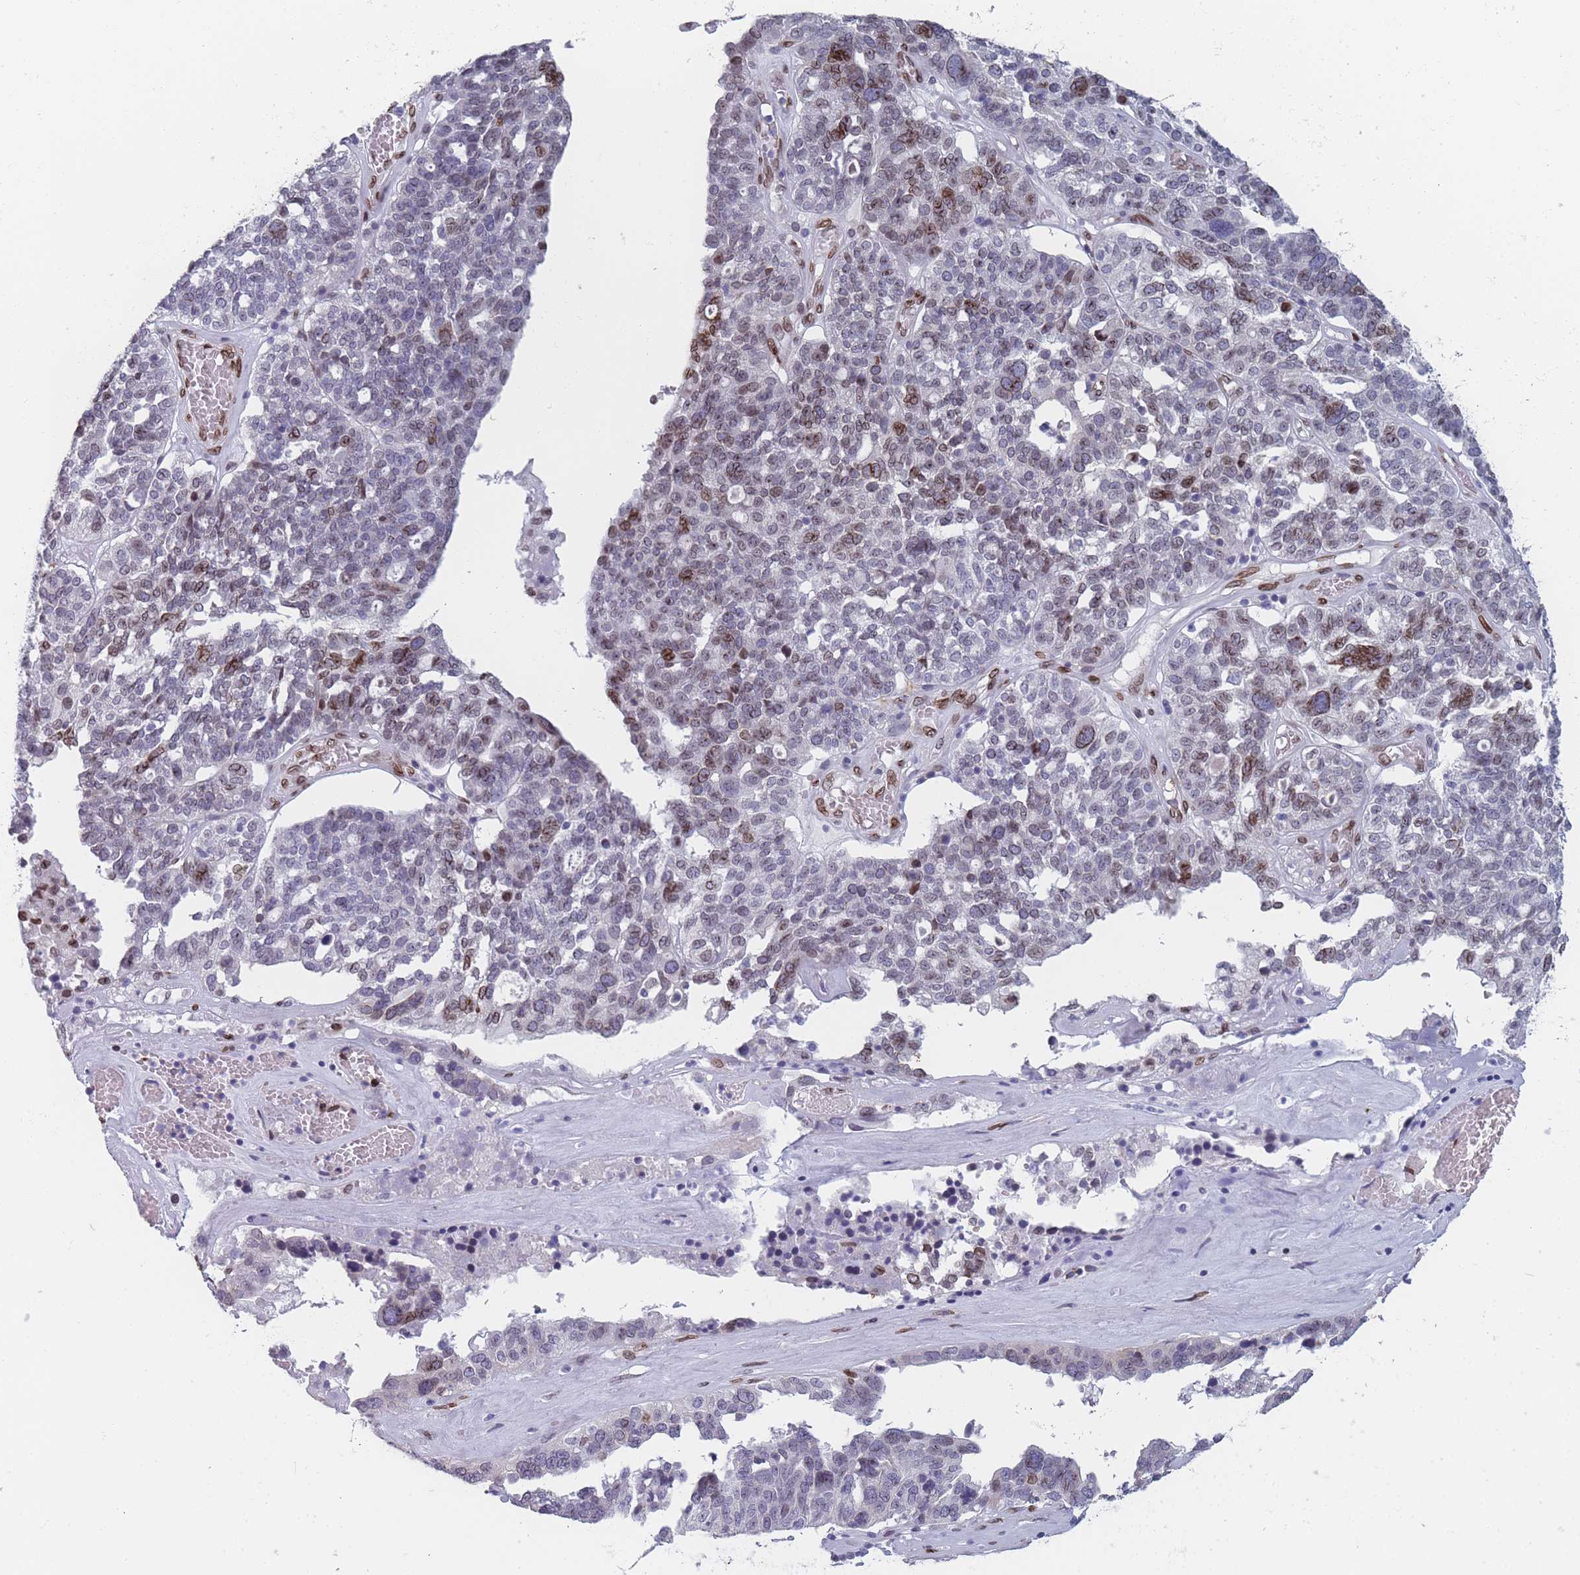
{"staining": {"intensity": "moderate", "quantity": "<25%", "location": "cytoplasmic/membranous,nuclear"}, "tissue": "ovarian cancer", "cell_type": "Tumor cells", "image_type": "cancer", "snomed": [{"axis": "morphology", "description": "Cystadenocarcinoma, serous, NOS"}, {"axis": "topography", "description": "Ovary"}], "caption": "Immunohistochemistry of ovarian serous cystadenocarcinoma reveals low levels of moderate cytoplasmic/membranous and nuclear positivity in approximately <25% of tumor cells.", "gene": "ZBTB1", "patient": {"sex": "female", "age": 59}}